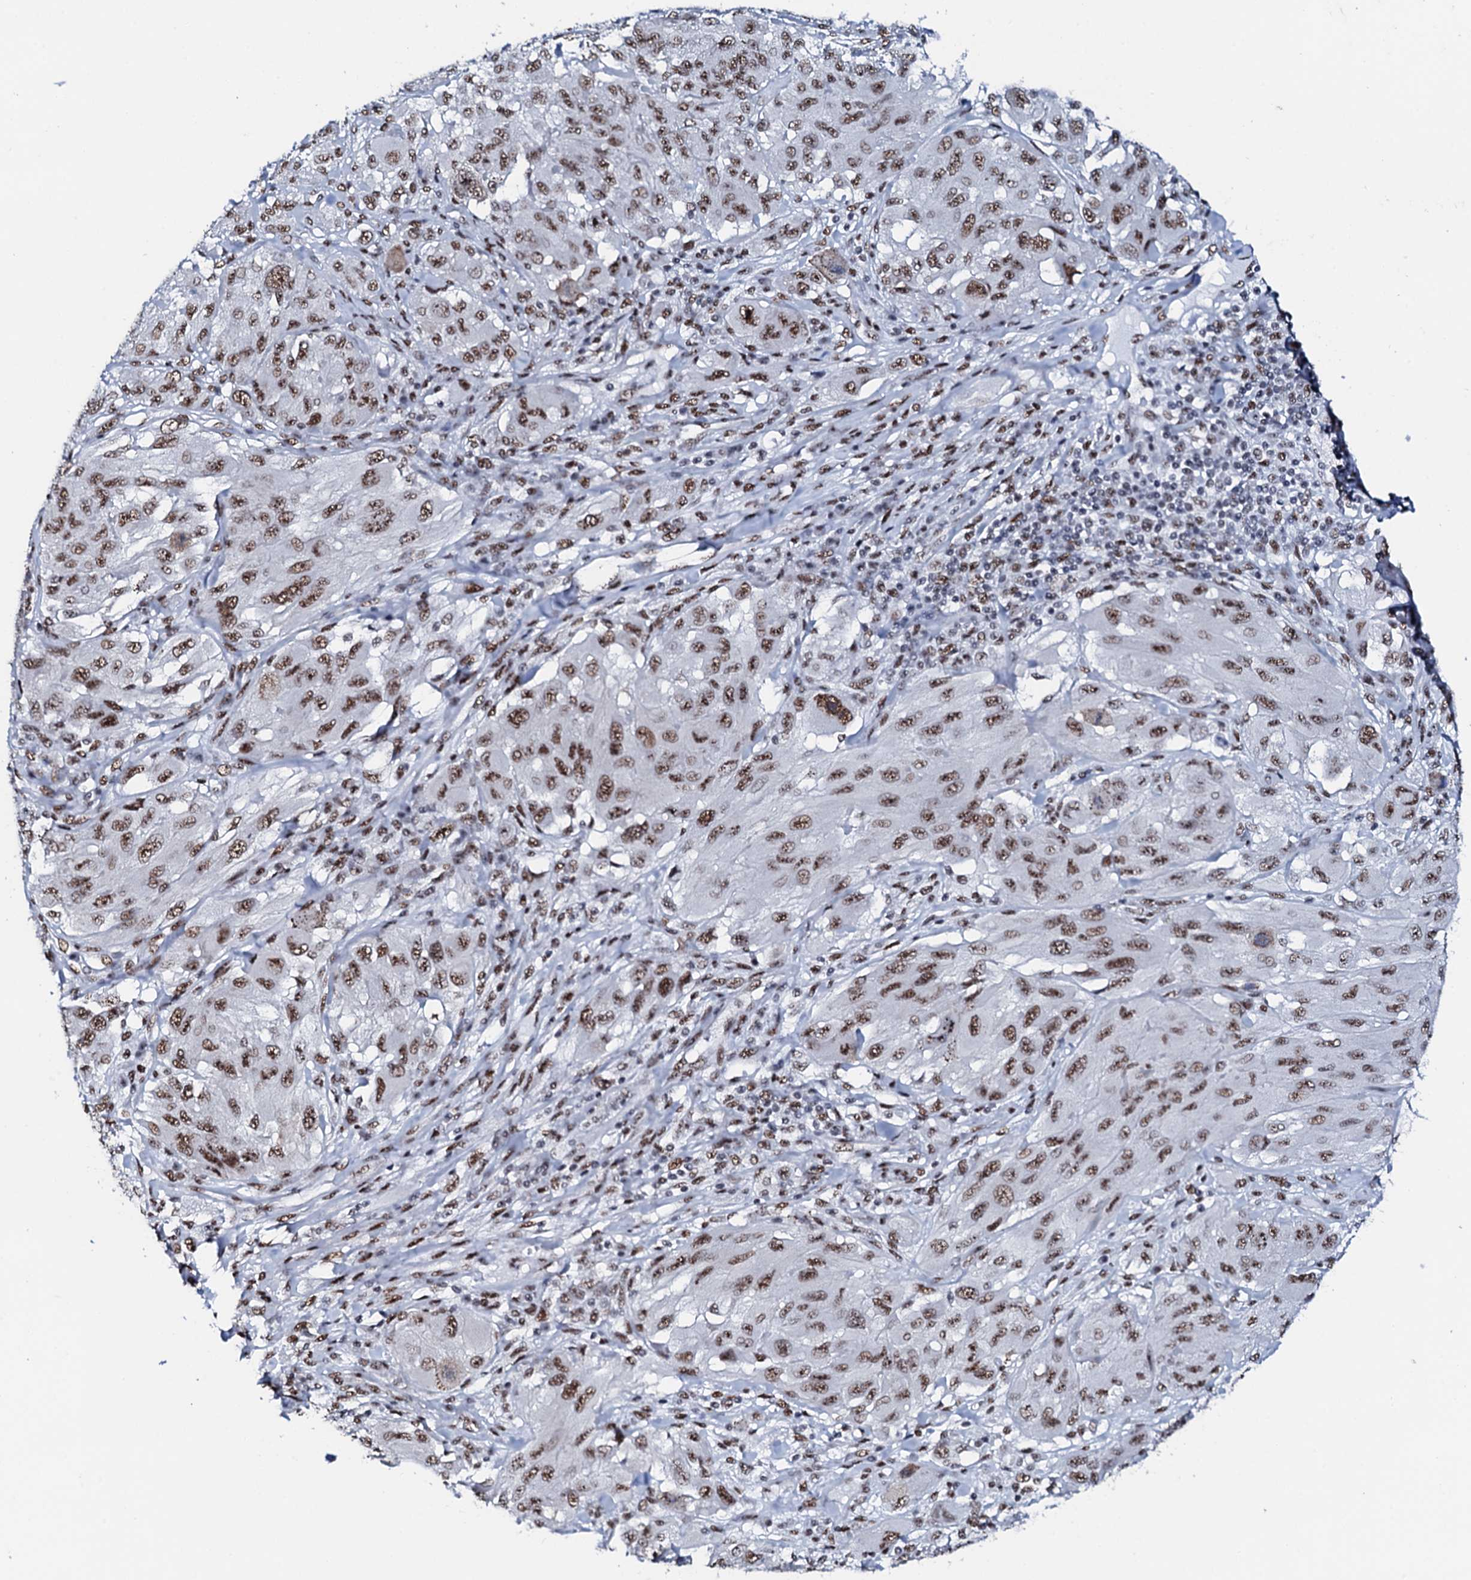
{"staining": {"intensity": "moderate", "quantity": ">75%", "location": "nuclear"}, "tissue": "melanoma", "cell_type": "Tumor cells", "image_type": "cancer", "snomed": [{"axis": "morphology", "description": "Malignant melanoma, NOS"}, {"axis": "topography", "description": "Skin"}], "caption": "Moderate nuclear protein expression is appreciated in approximately >75% of tumor cells in melanoma. Using DAB (brown) and hematoxylin (blue) stains, captured at high magnification using brightfield microscopy.", "gene": "NKAPD1", "patient": {"sex": "female", "age": 91}}